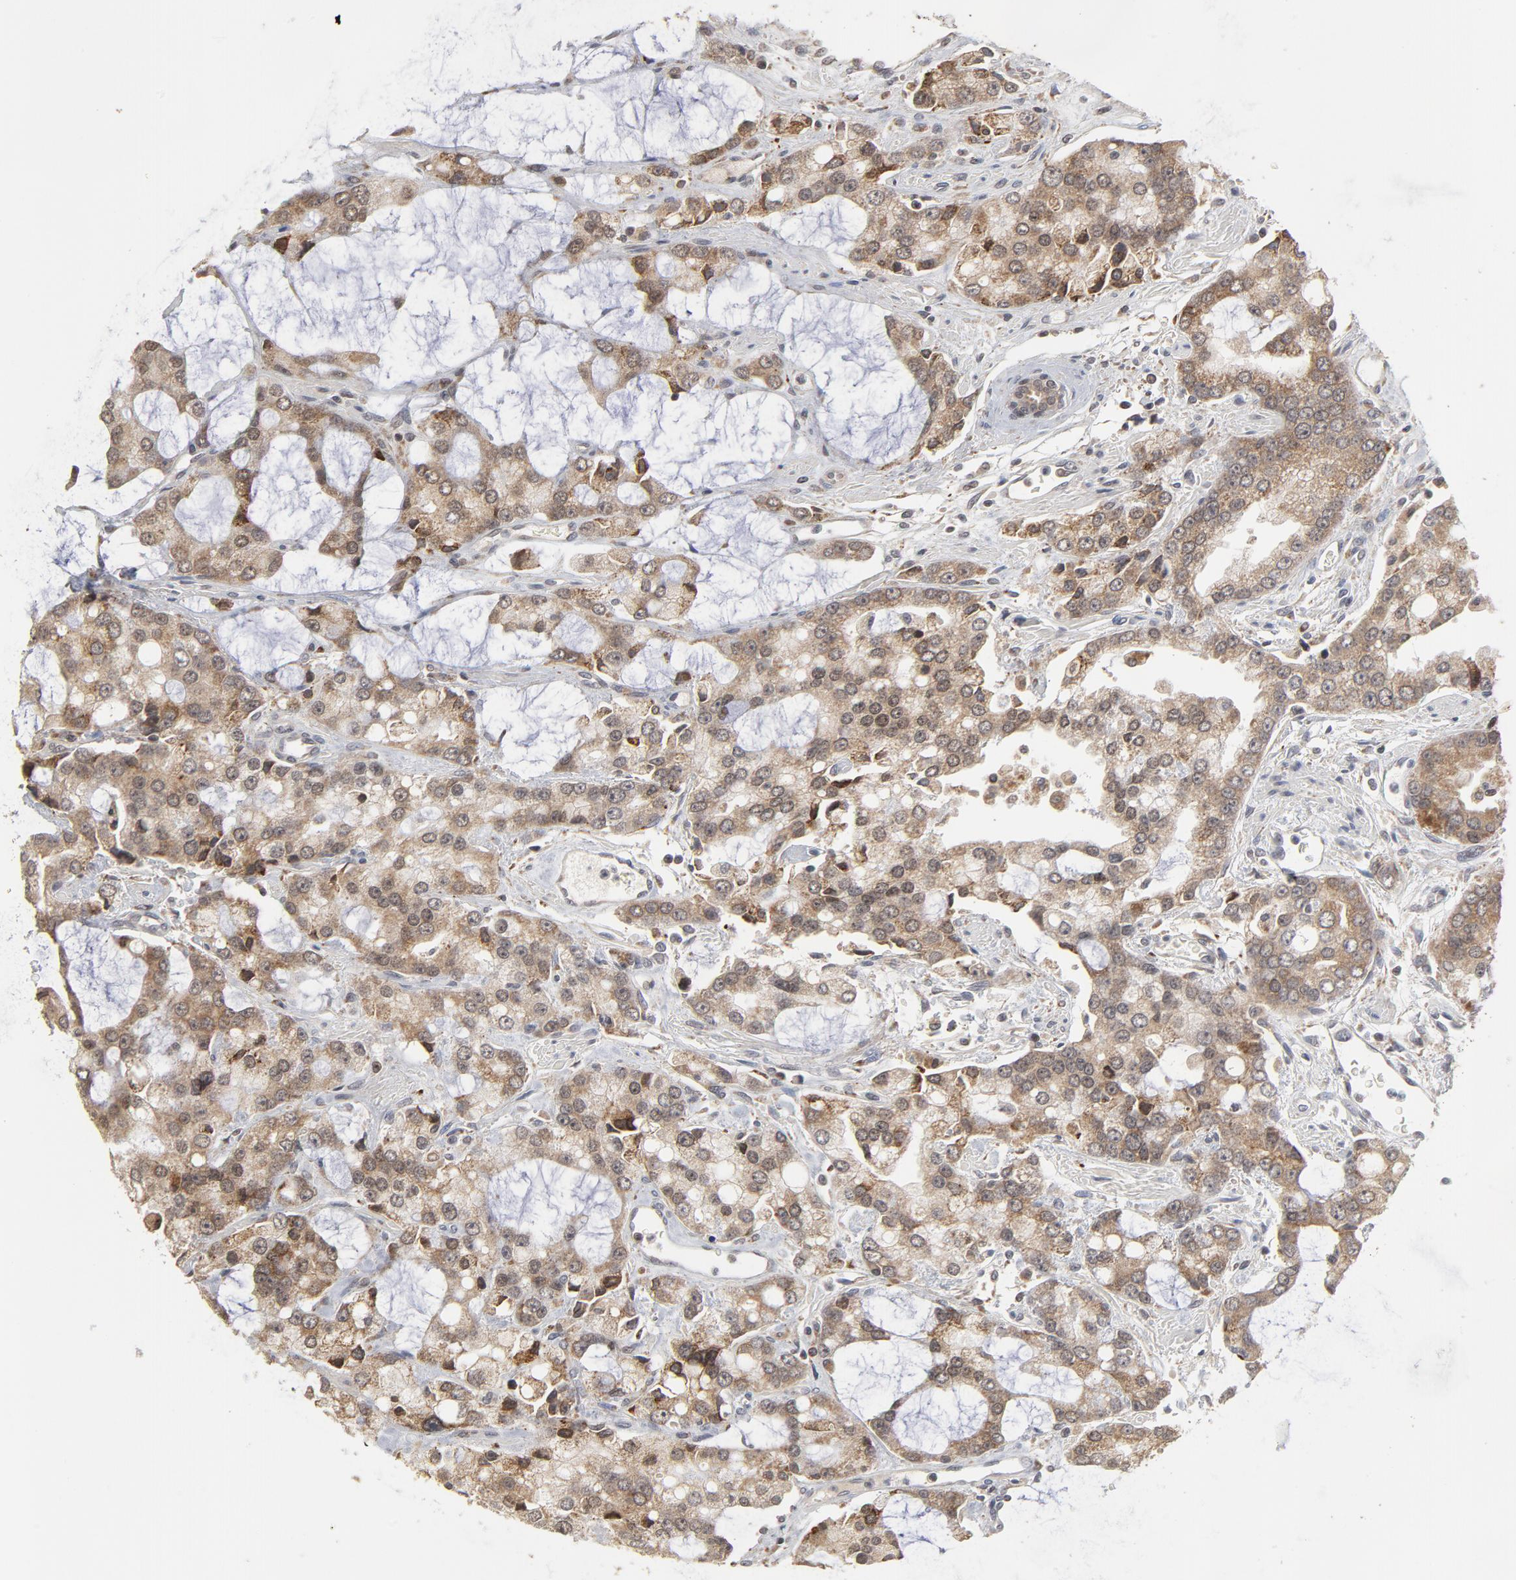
{"staining": {"intensity": "weak", "quantity": ">75%", "location": "cytoplasmic/membranous"}, "tissue": "prostate cancer", "cell_type": "Tumor cells", "image_type": "cancer", "snomed": [{"axis": "morphology", "description": "Adenocarcinoma, High grade"}, {"axis": "topography", "description": "Prostate"}], "caption": "Immunohistochemistry (IHC) photomicrograph of neoplastic tissue: human prostate cancer stained using IHC reveals low levels of weak protein expression localized specifically in the cytoplasmic/membranous of tumor cells, appearing as a cytoplasmic/membranous brown color.", "gene": "ARIH1", "patient": {"sex": "male", "age": 67}}